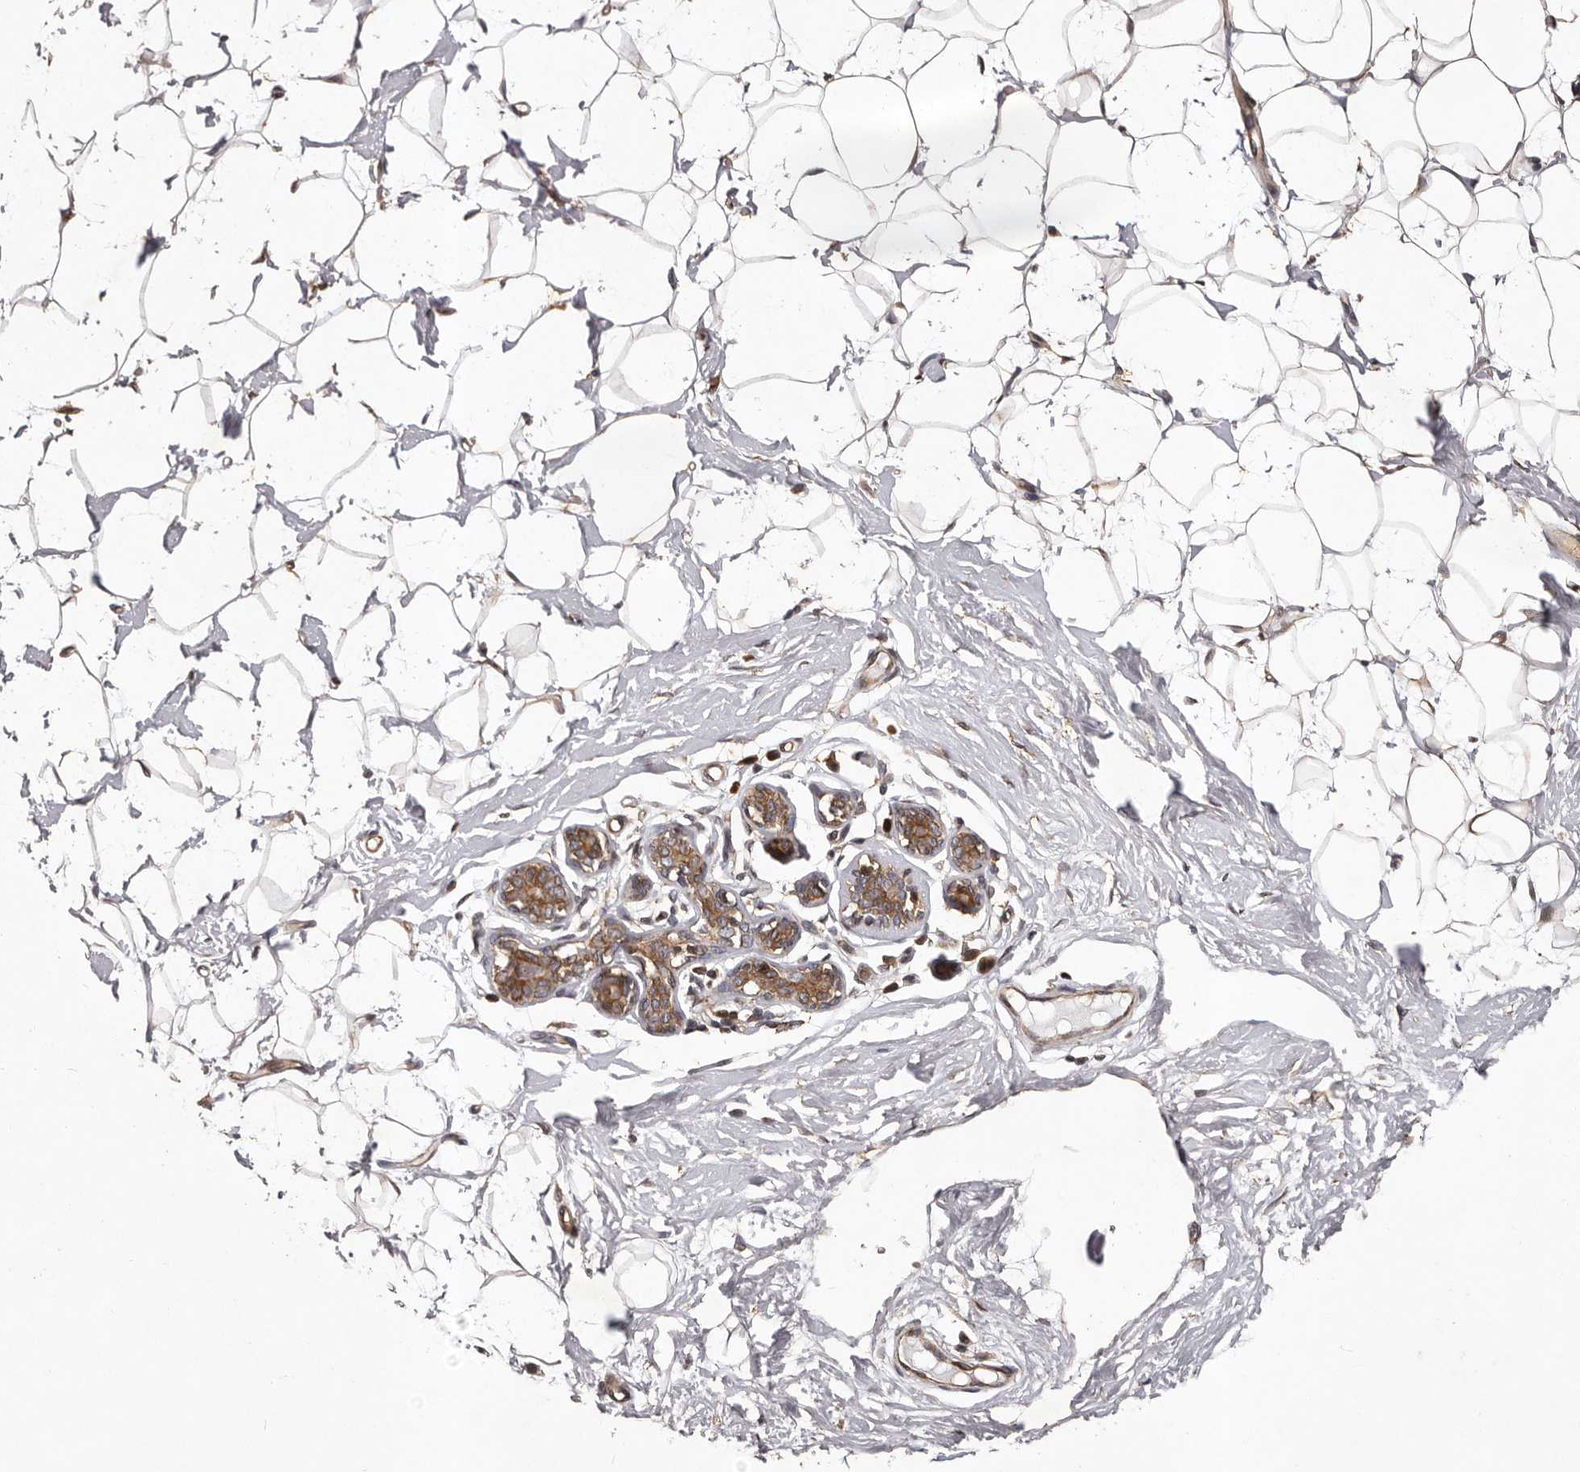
{"staining": {"intensity": "moderate", "quantity": ">75%", "location": "cytoplasmic/membranous"}, "tissue": "adipose tissue", "cell_type": "Adipocytes", "image_type": "normal", "snomed": [{"axis": "morphology", "description": "Normal tissue, NOS"}, {"axis": "topography", "description": "Breast"}], "caption": "DAB immunohistochemical staining of normal adipose tissue displays moderate cytoplasmic/membranous protein expression in about >75% of adipocytes.", "gene": "GADD45B", "patient": {"sex": "female", "age": 23}}